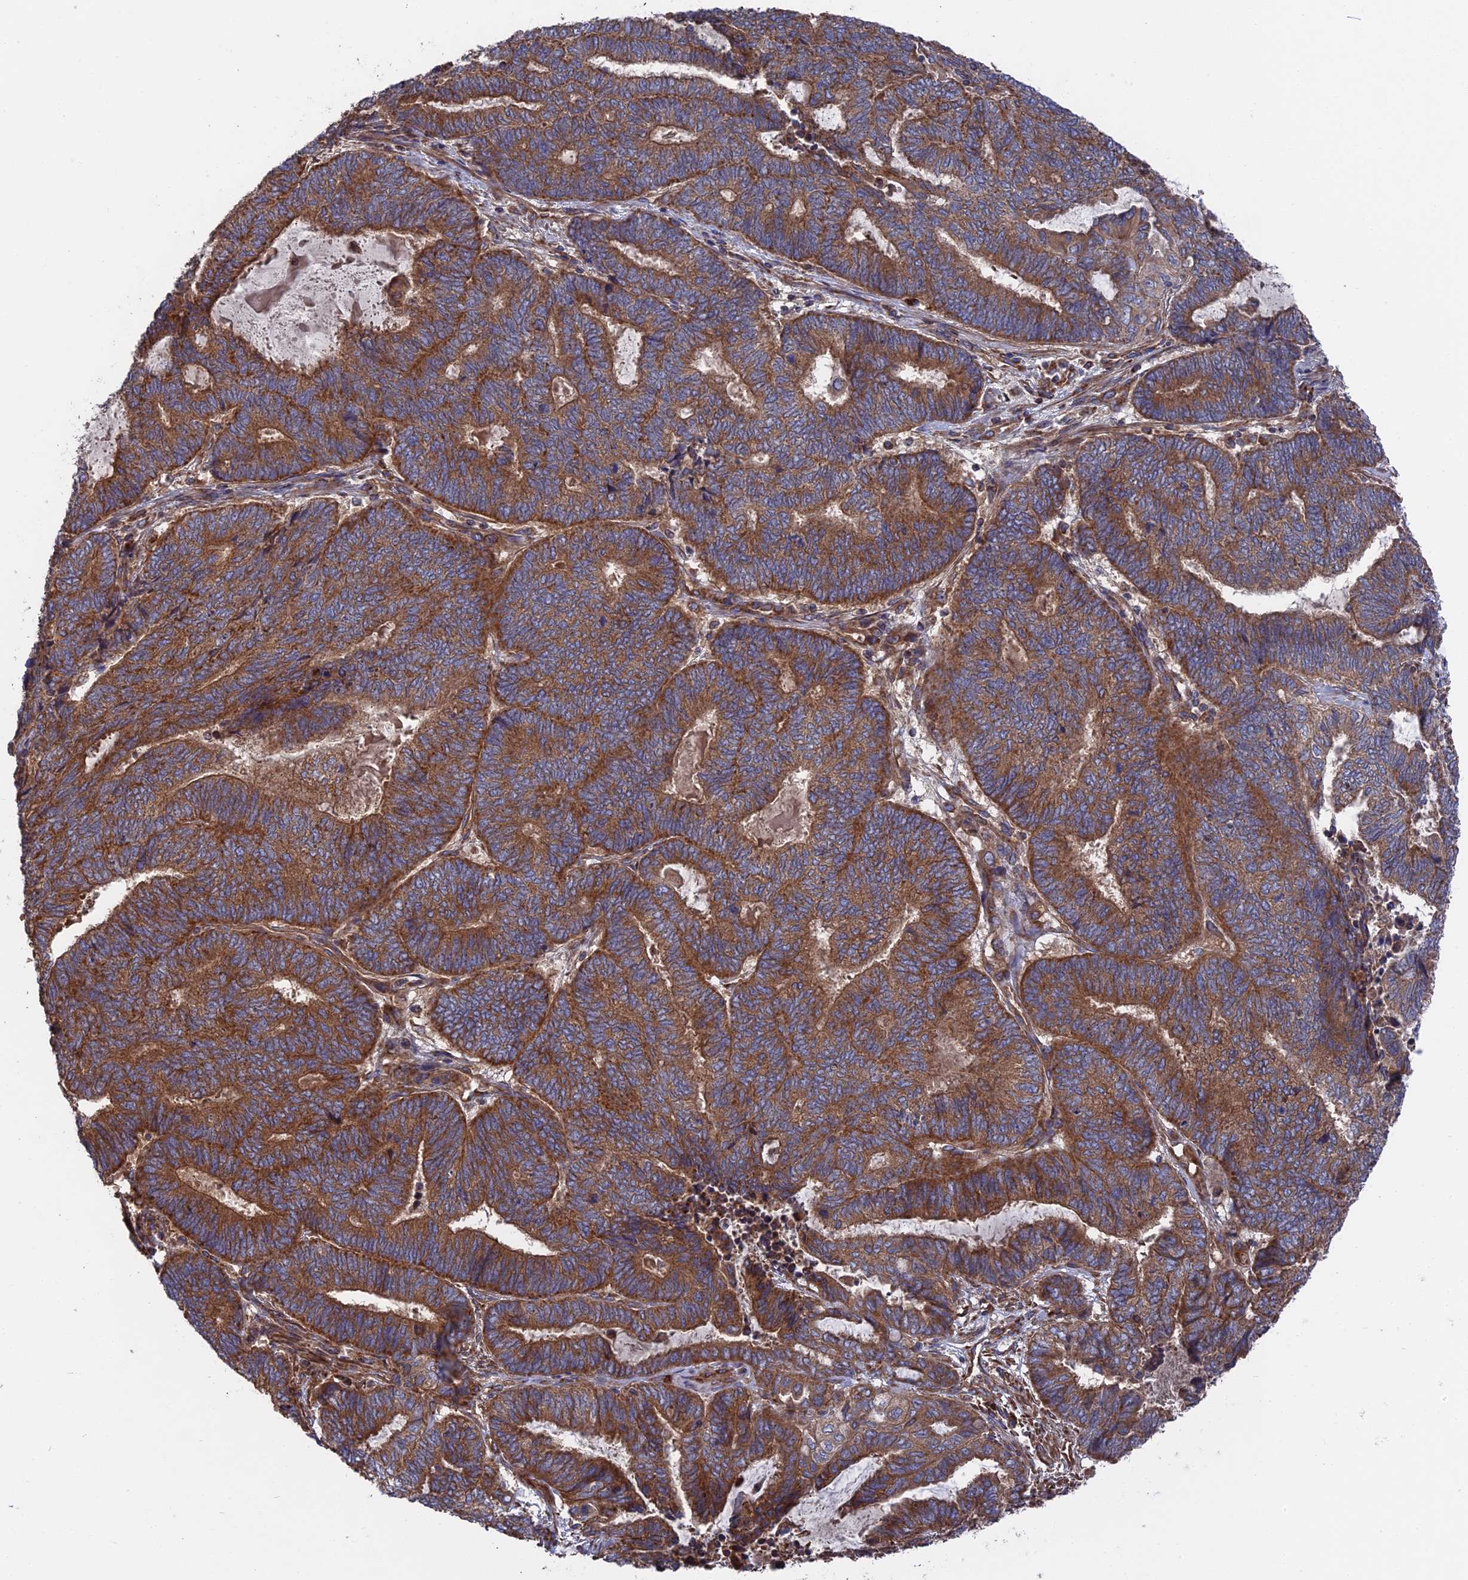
{"staining": {"intensity": "strong", "quantity": ">75%", "location": "cytoplasmic/membranous"}, "tissue": "endometrial cancer", "cell_type": "Tumor cells", "image_type": "cancer", "snomed": [{"axis": "morphology", "description": "Adenocarcinoma, NOS"}, {"axis": "topography", "description": "Uterus"}, {"axis": "topography", "description": "Endometrium"}], "caption": "A high amount of strong cytoplasmic/membranous expression is identified in about >75% of tumor cells in endometrial cancer tissue.", "gene": "TELO2", "patient": {"sex": "female", "age": 70}}